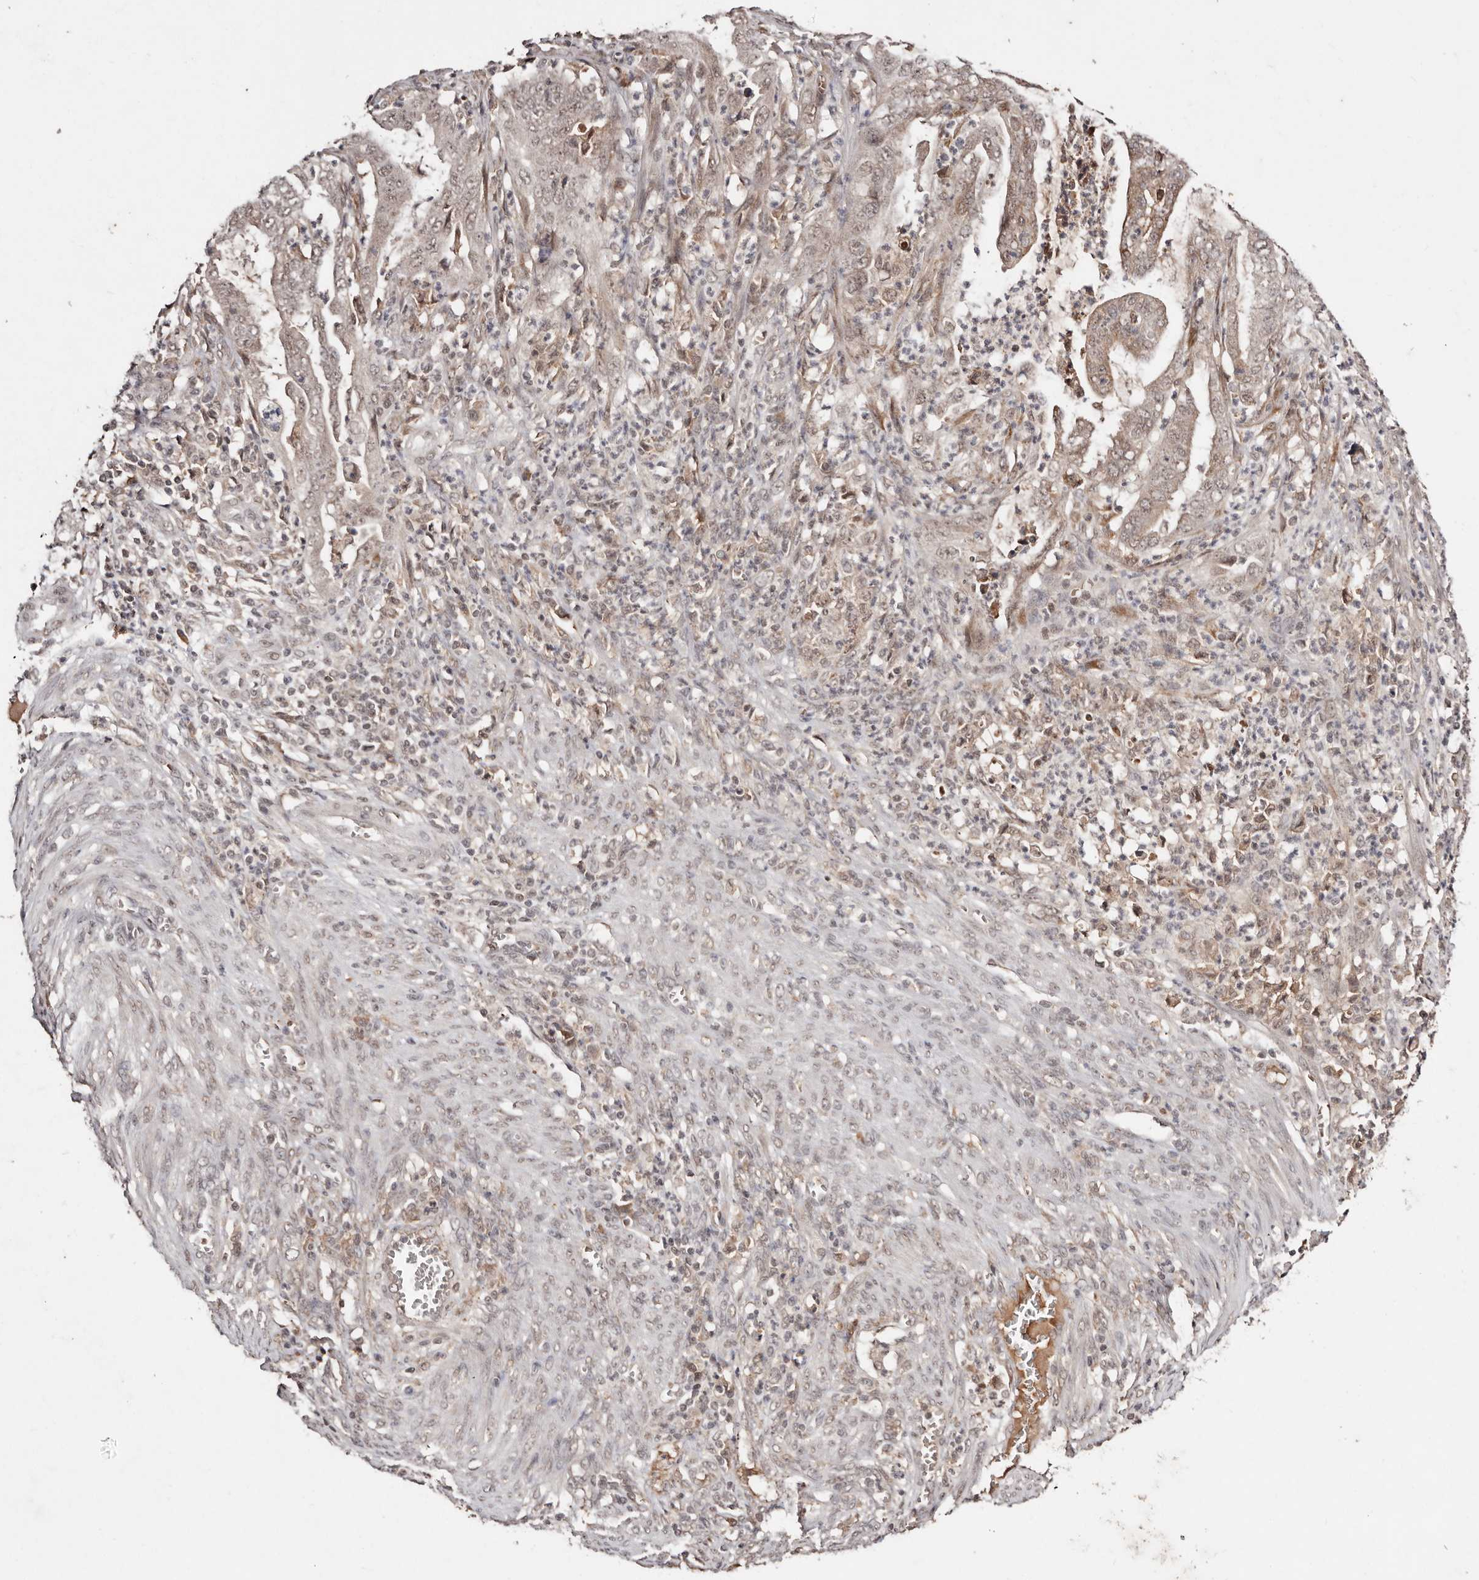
{"staining": {"intensity": "weak", "quantity": ">75%", "location": "cytoplasmic/membranous,nuclear"}, "tissue": "endometrial cancer", "cell_type": "Tumor cells", "image_type": "cancer", "snomed": [{"axis": "morphology", "description": "Adenocarcinoma, NOS"}, {"axis": "topography", "description": "Endometrium"}], "caption": "This is an image of IHC staining of endometrial cancer (adenocarcinoma), which shows weak positivity in the cytoplasmic/membranous and nuclear of tumor cells.", "gene": "BICRAL", "patient": {"sex": "female", "age": 51}}